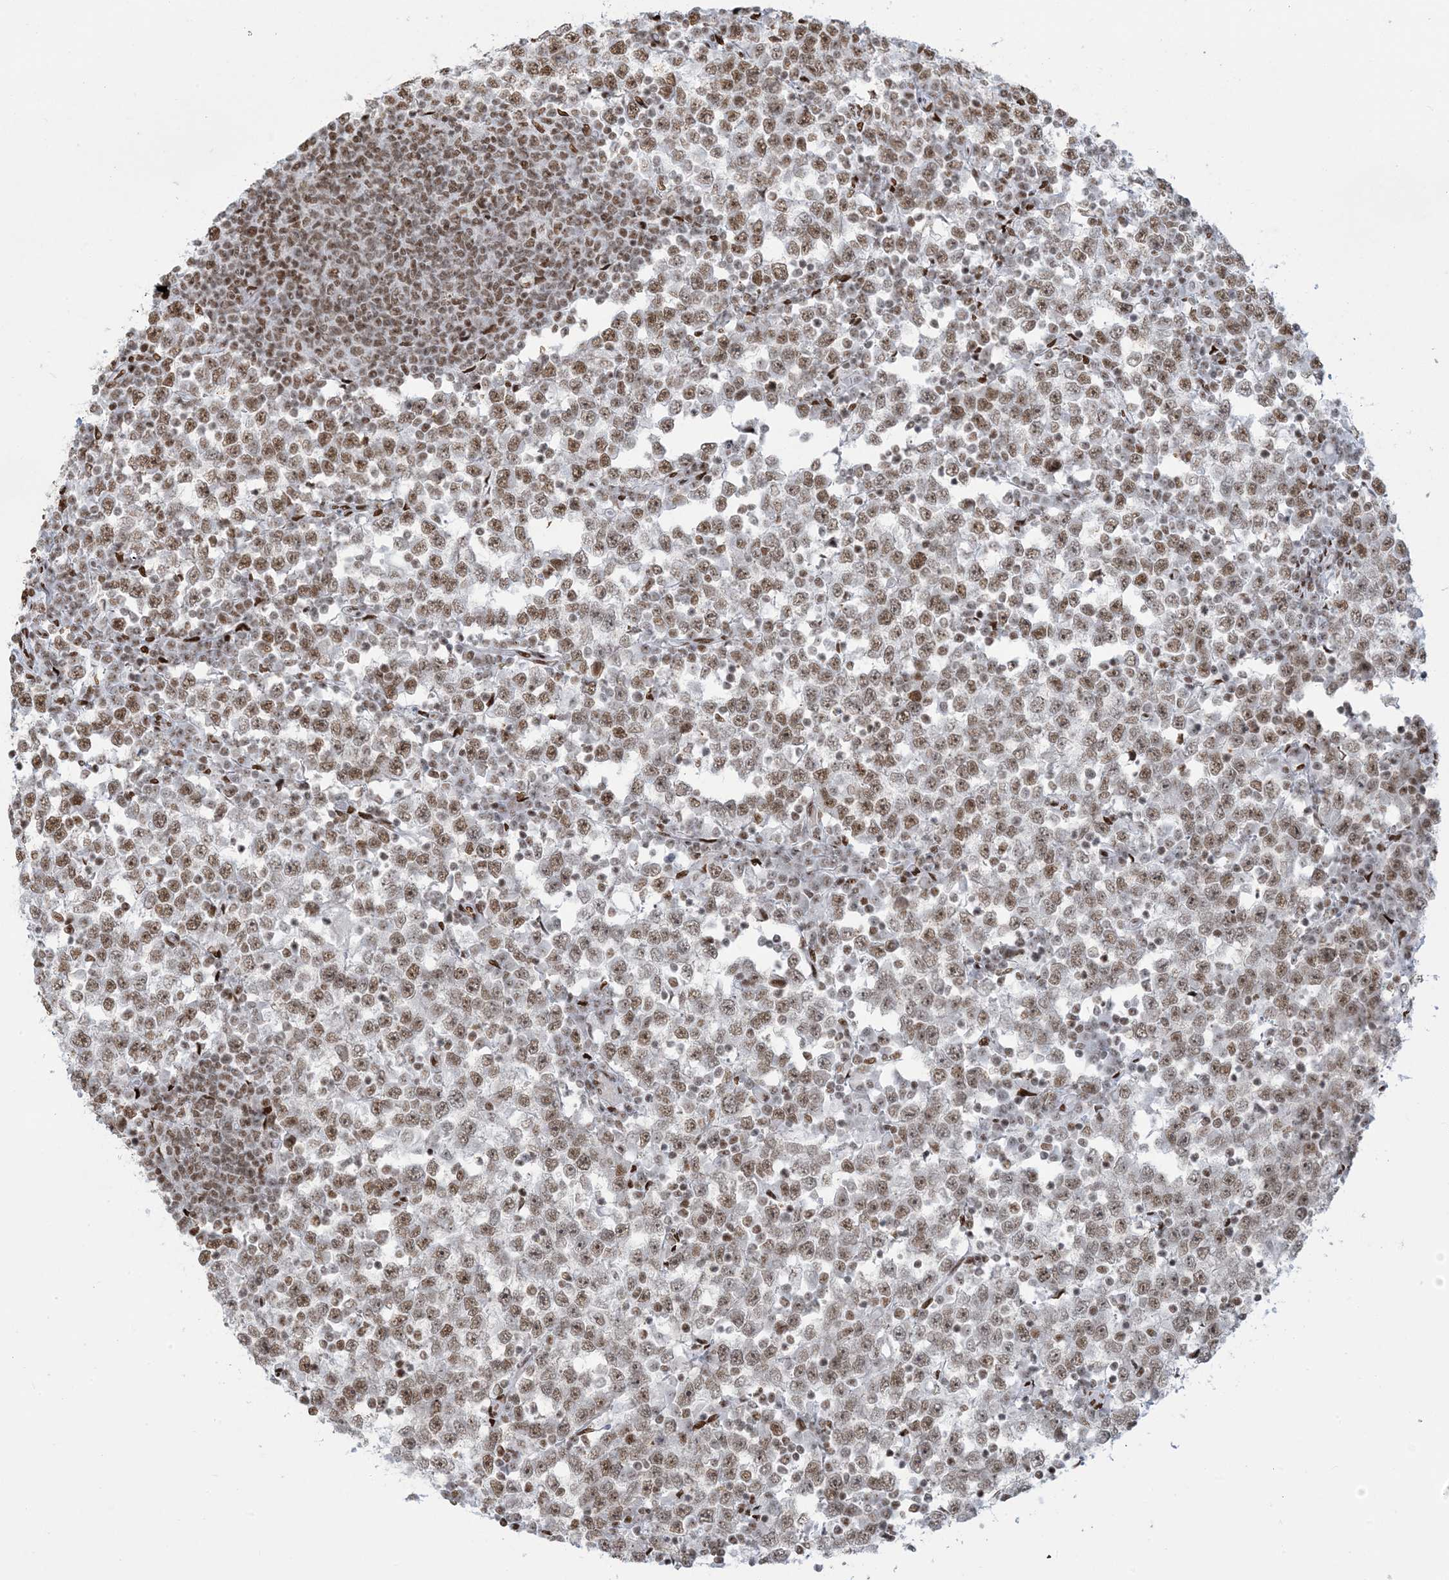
{"staining": {"intensity": "moderate", "quantity": ">75%", "location": "nuclear"}, "tissue": "testis cancer", "cell_type": "Tumor cells", "image_type": "cancer", "snomed": [{"axis": "morphology", "description": "Seminoma, NOS"}, {"axis": "topography", "description": "Testis"}], "caption": "High-power microscopy captured an immunohistochemistry photomicrograph of testis cancer, revealing moderate nuclear staining in about >75% of tumor cells.", "gene": "STAG1", "patient": {"sex": "male", "age": 65}}